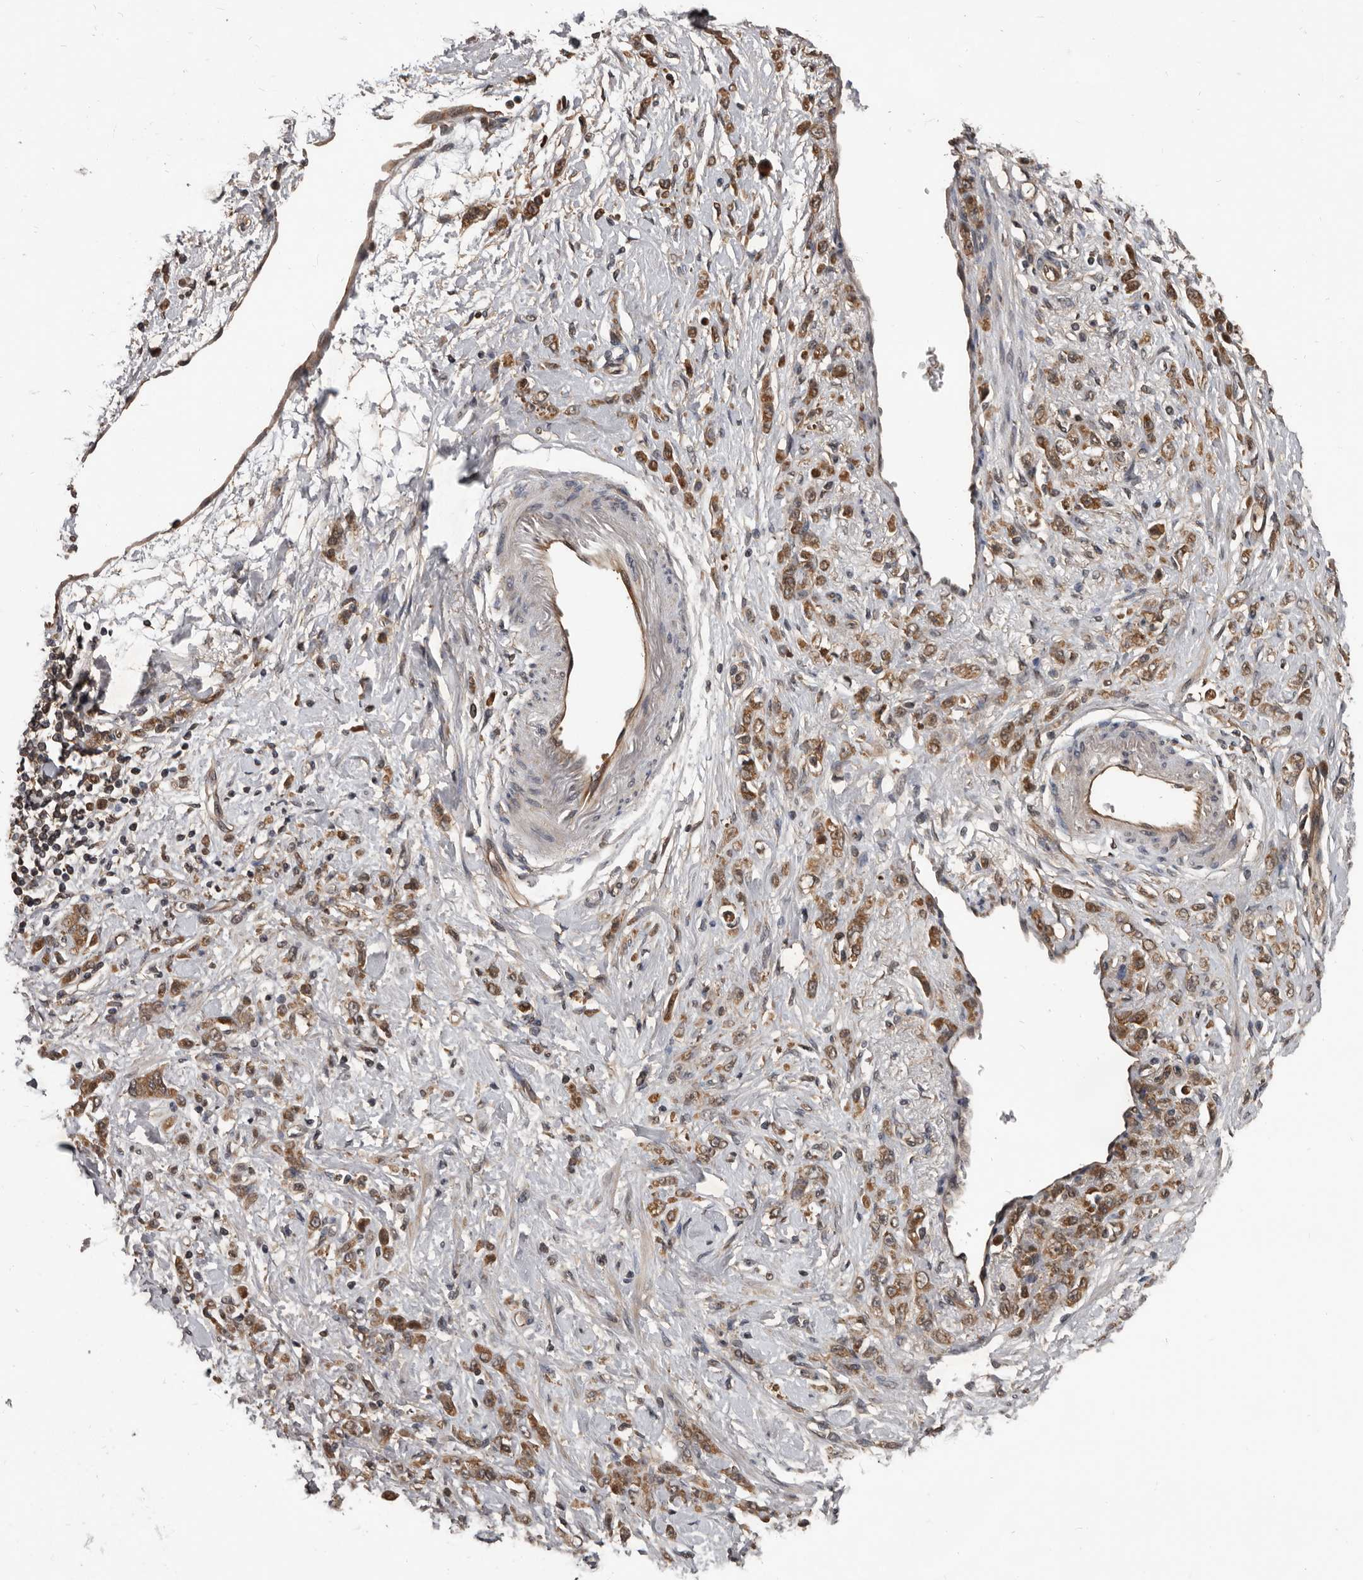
{"staining": {"intensity": "moderate", "quantity": ">75%", "location": "cytoplasmic/membranous"}, "tissue": "stomach cancer", "cell_type": "Tumor cells", "image_type": "cancer", "snomed": [{"axis": "morphology", "description": "Normal tissue, NOS"}, {"axis": "morphology", "description": "Adenocarcinoma, NOS"}, {"axis": "topography", "description": "Stomach"}], "caption": "IHC micrograph of neoplastic tissue: human stomach adenocarcinoma stained using immunohistochemistry displays medium levels of moderate protein expression localized specifically in the cytoplasmic/membranous of tumor cells, appearing as a cytoplasmic/membranous brown color.", "gene": "AHR", "patient": {"sex": "male", "age": 82}}